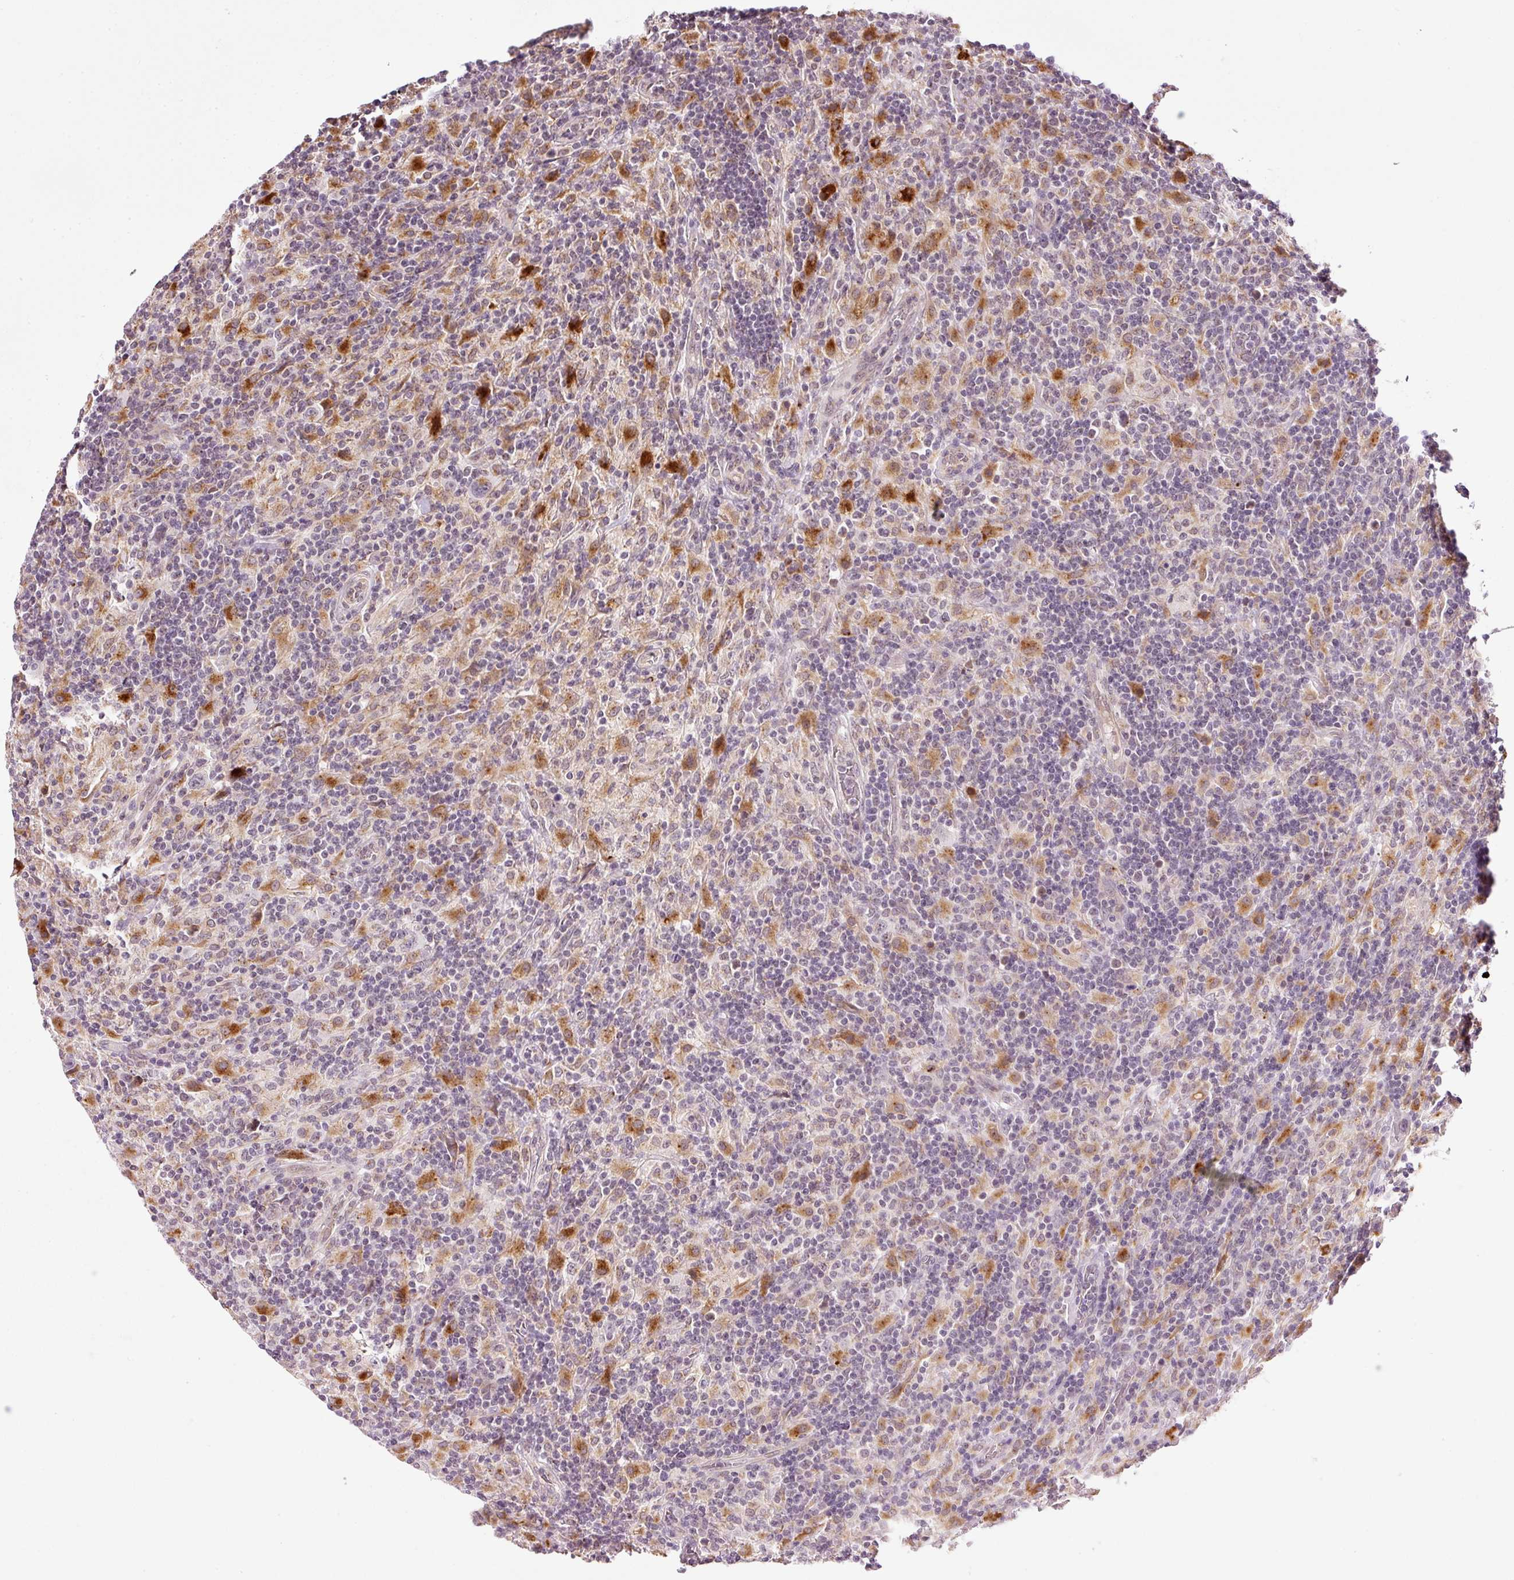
{"staining": {"intensity": "negative", "quantity": "none", "location": "none"}, "tissue": "lymphoma", "cell_type": "Tumor cells", "image_type": "cancer", "snomed": [{"axis": "morphology", "description": "Hodgkin's disease, NOS"}, {"axis": "topography", "description": "Lymph node"}], "caption": "Lymphoma stained for a protein using IHC reveals no expression tumor cells.", "gene": "ZNF639", "patient": {"sex": "male", "age": 70}}